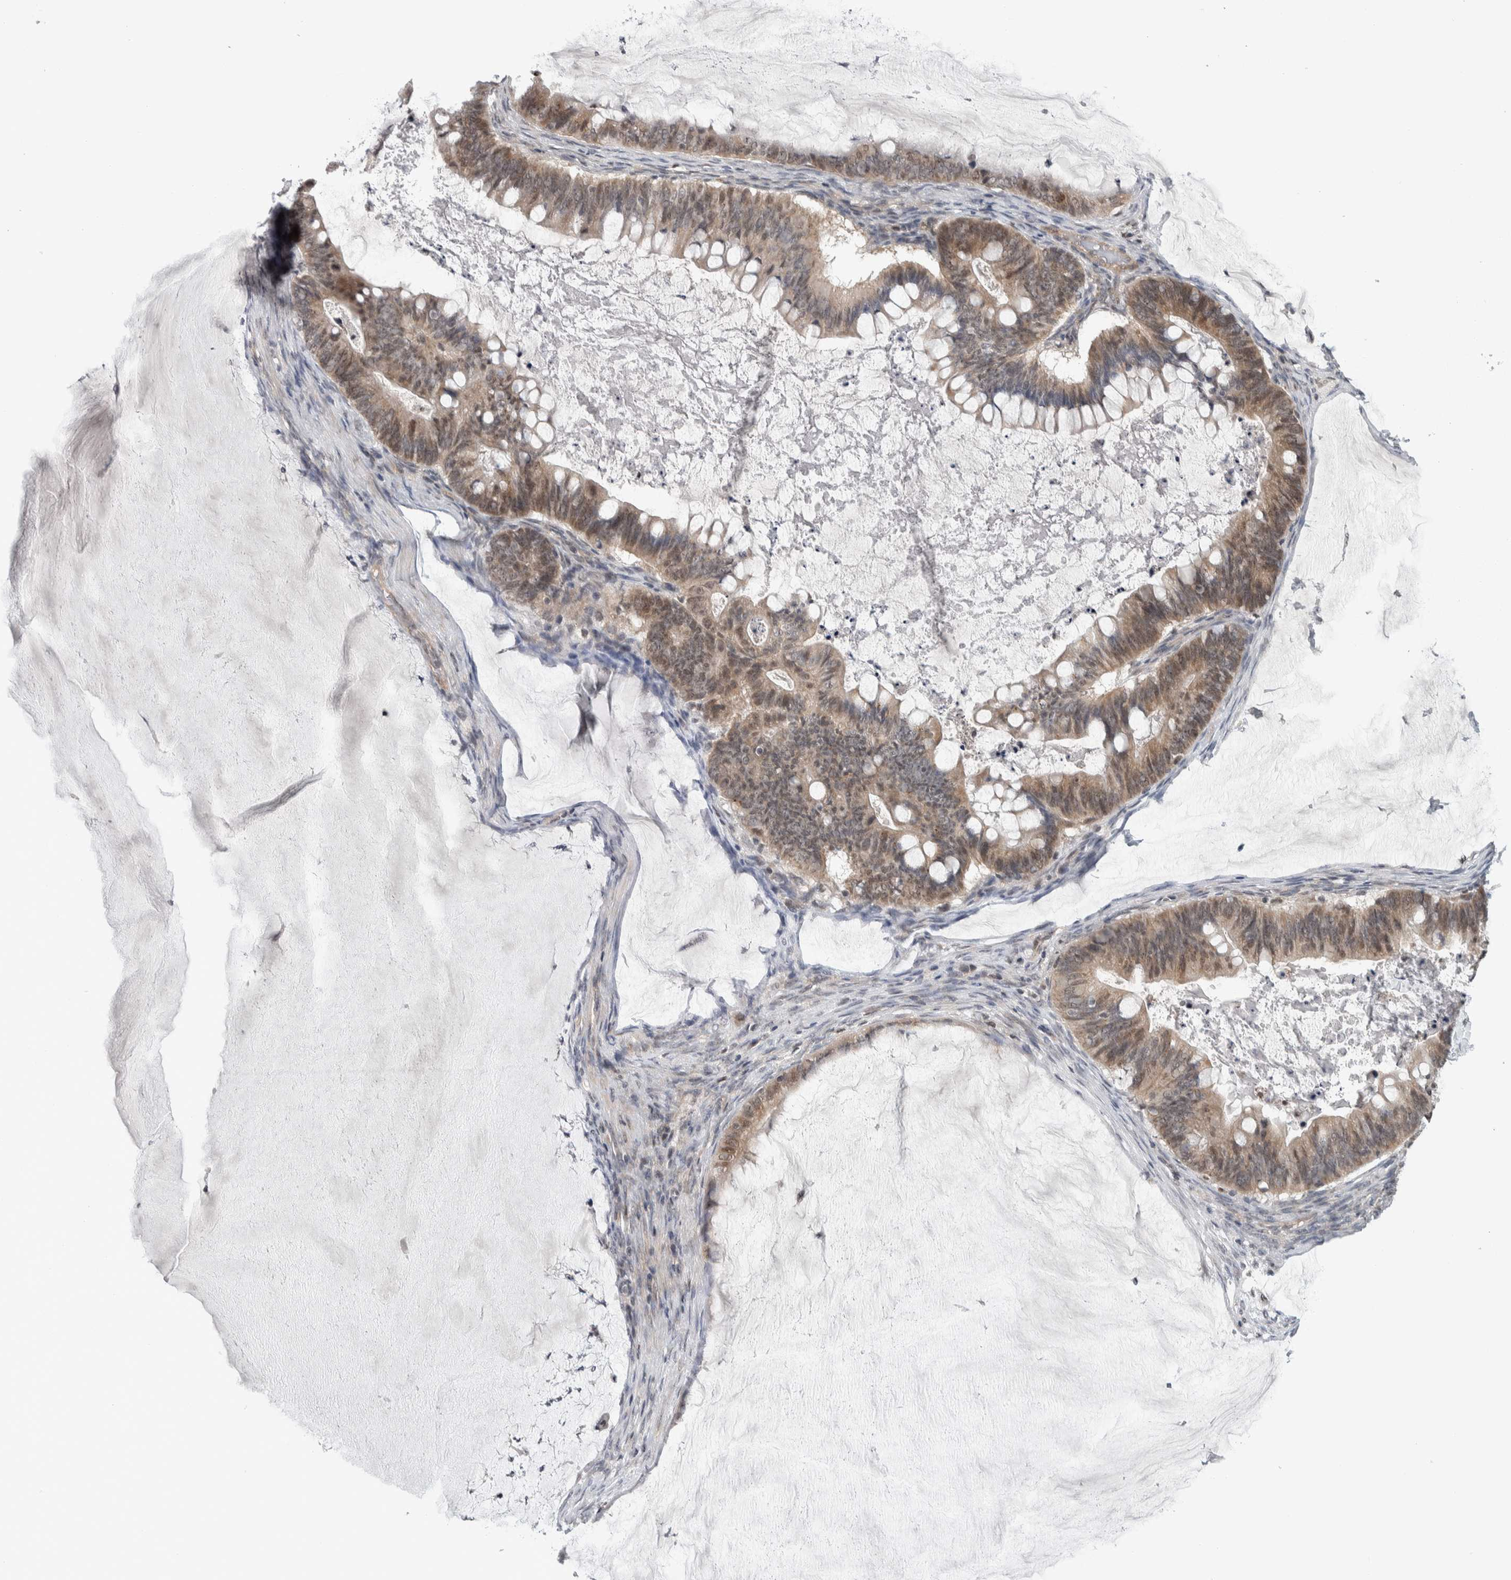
{"staining": {"intensity": "moderate", "quantity": "25%-75%", "location": "cytoplasmic/membranous"}, "tissue": "ovarian cancer", "cell_type": "Tumor cells", "image_type": "cancer", "snomed": [{"axis": "morphology", "description": "Cystadenocarcinoma, mucinous, NOS"}, {"axis": "topography", "description": "Ovary"}], "caption": "Protein analysis of ovarian cancer tissue exhibits moderate cytoplasmic/membranous expression in approximately 25%-75% of tumor cells. The protein is stained brown, and the nuclei are stained in blue (DAB IHC with brightfield microscopy, high magnification).", "gene": "CWC27", "patient": {"sex": "female", "age": 61}}